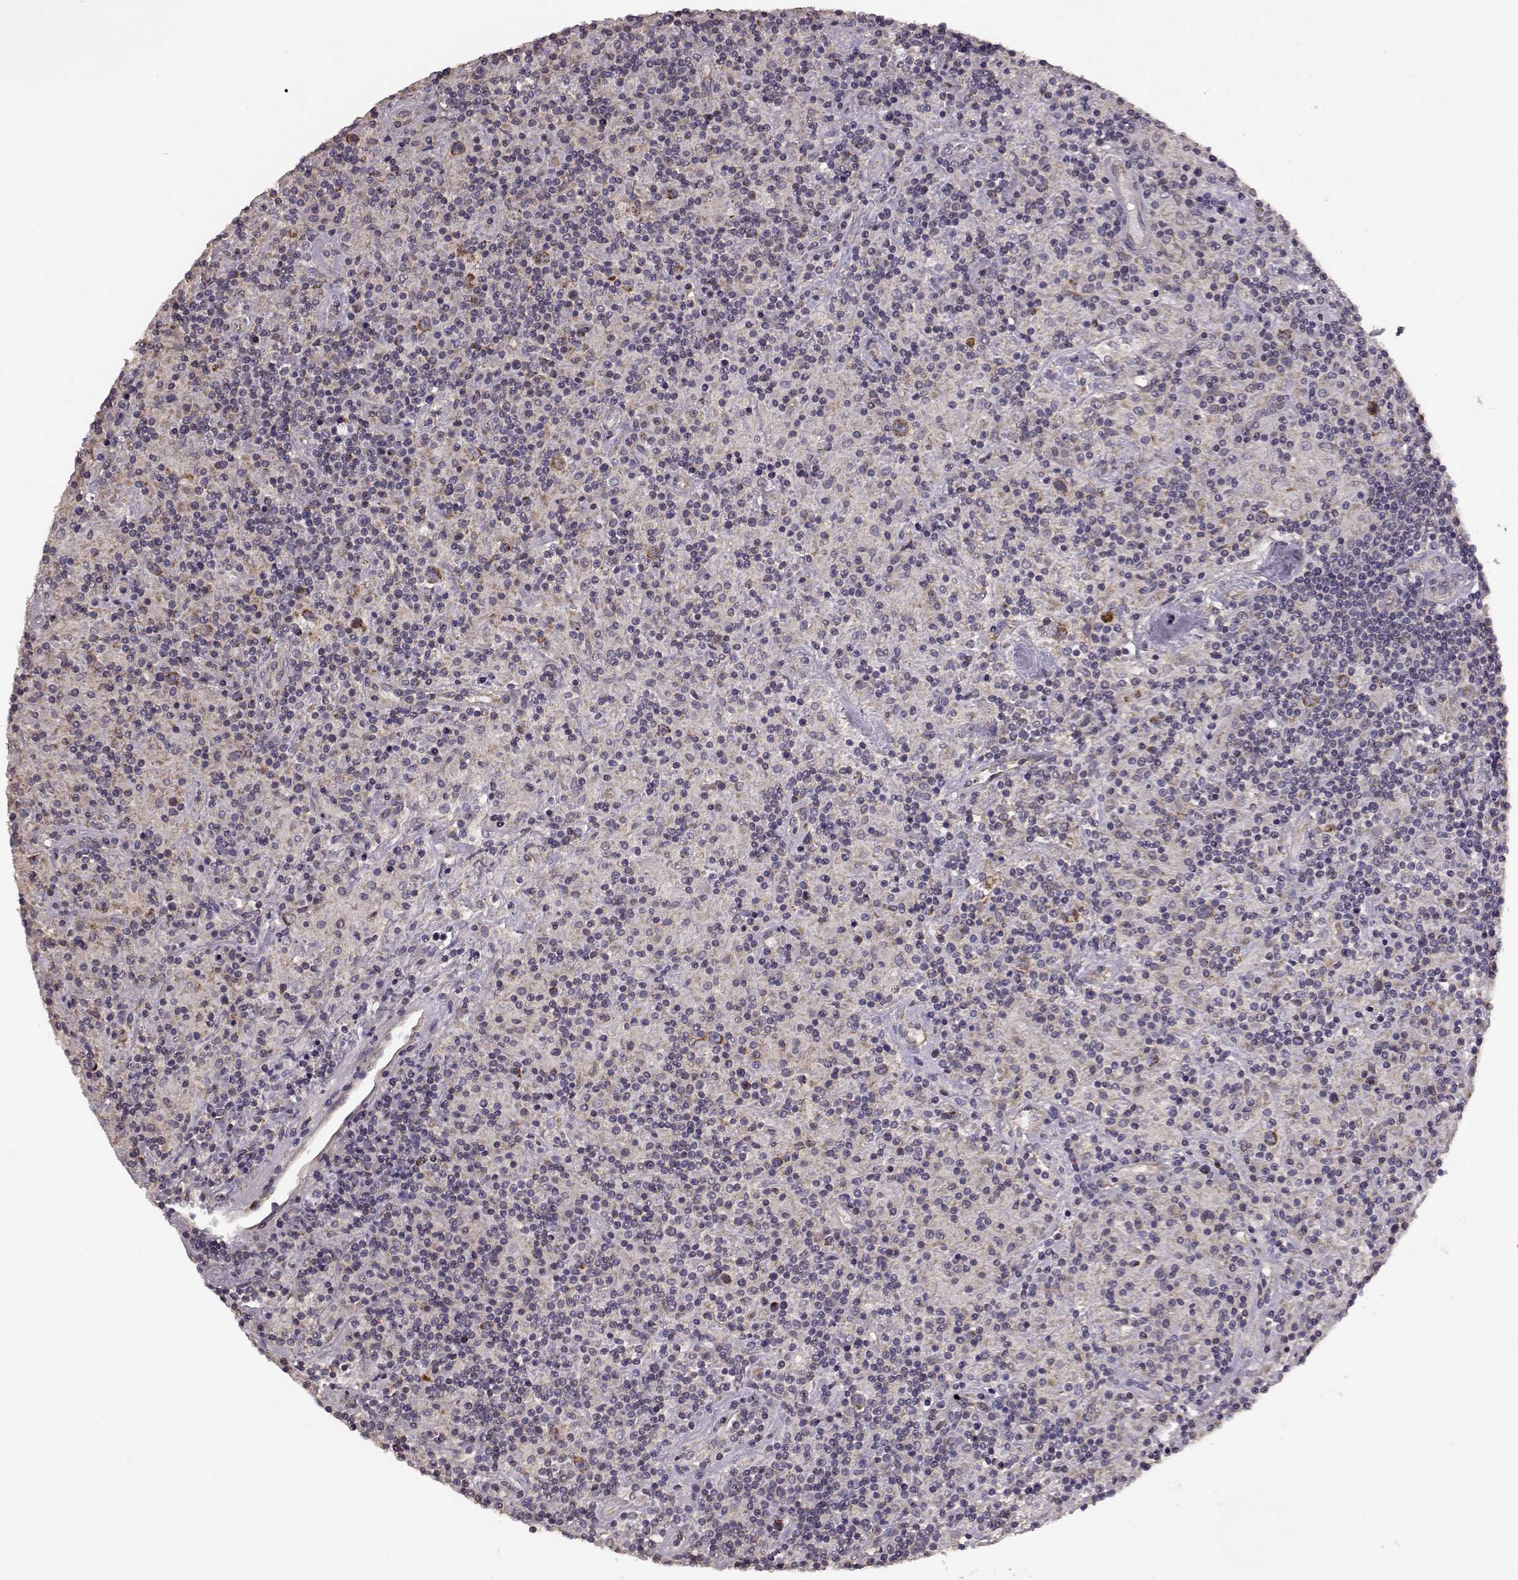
{"staining": {"intensity": "moderate", "quantity": "25%-75%", "location": "cytoplasmic/membranous"}, "tissue": "lymphoma", "cell_type": "Tumor cells", "image_type": "cancer", "snomed": [{"axis": "morphology", "description": "Hodgkin's disease, NOS"}, {"axis": "topography", "description": "Lymph node"}], "caption": "Immunohistochemistry (IHC) (DAB) staining of human lymphoma displays moderate cytoplasmic/membranous protein staining in approximately 25%-75% of tumor cells. (Brightfield microscopy of DAB IHC at high magnification).", "gene": "ERBB3", "patient": {"sex": "male", "age": 70}}